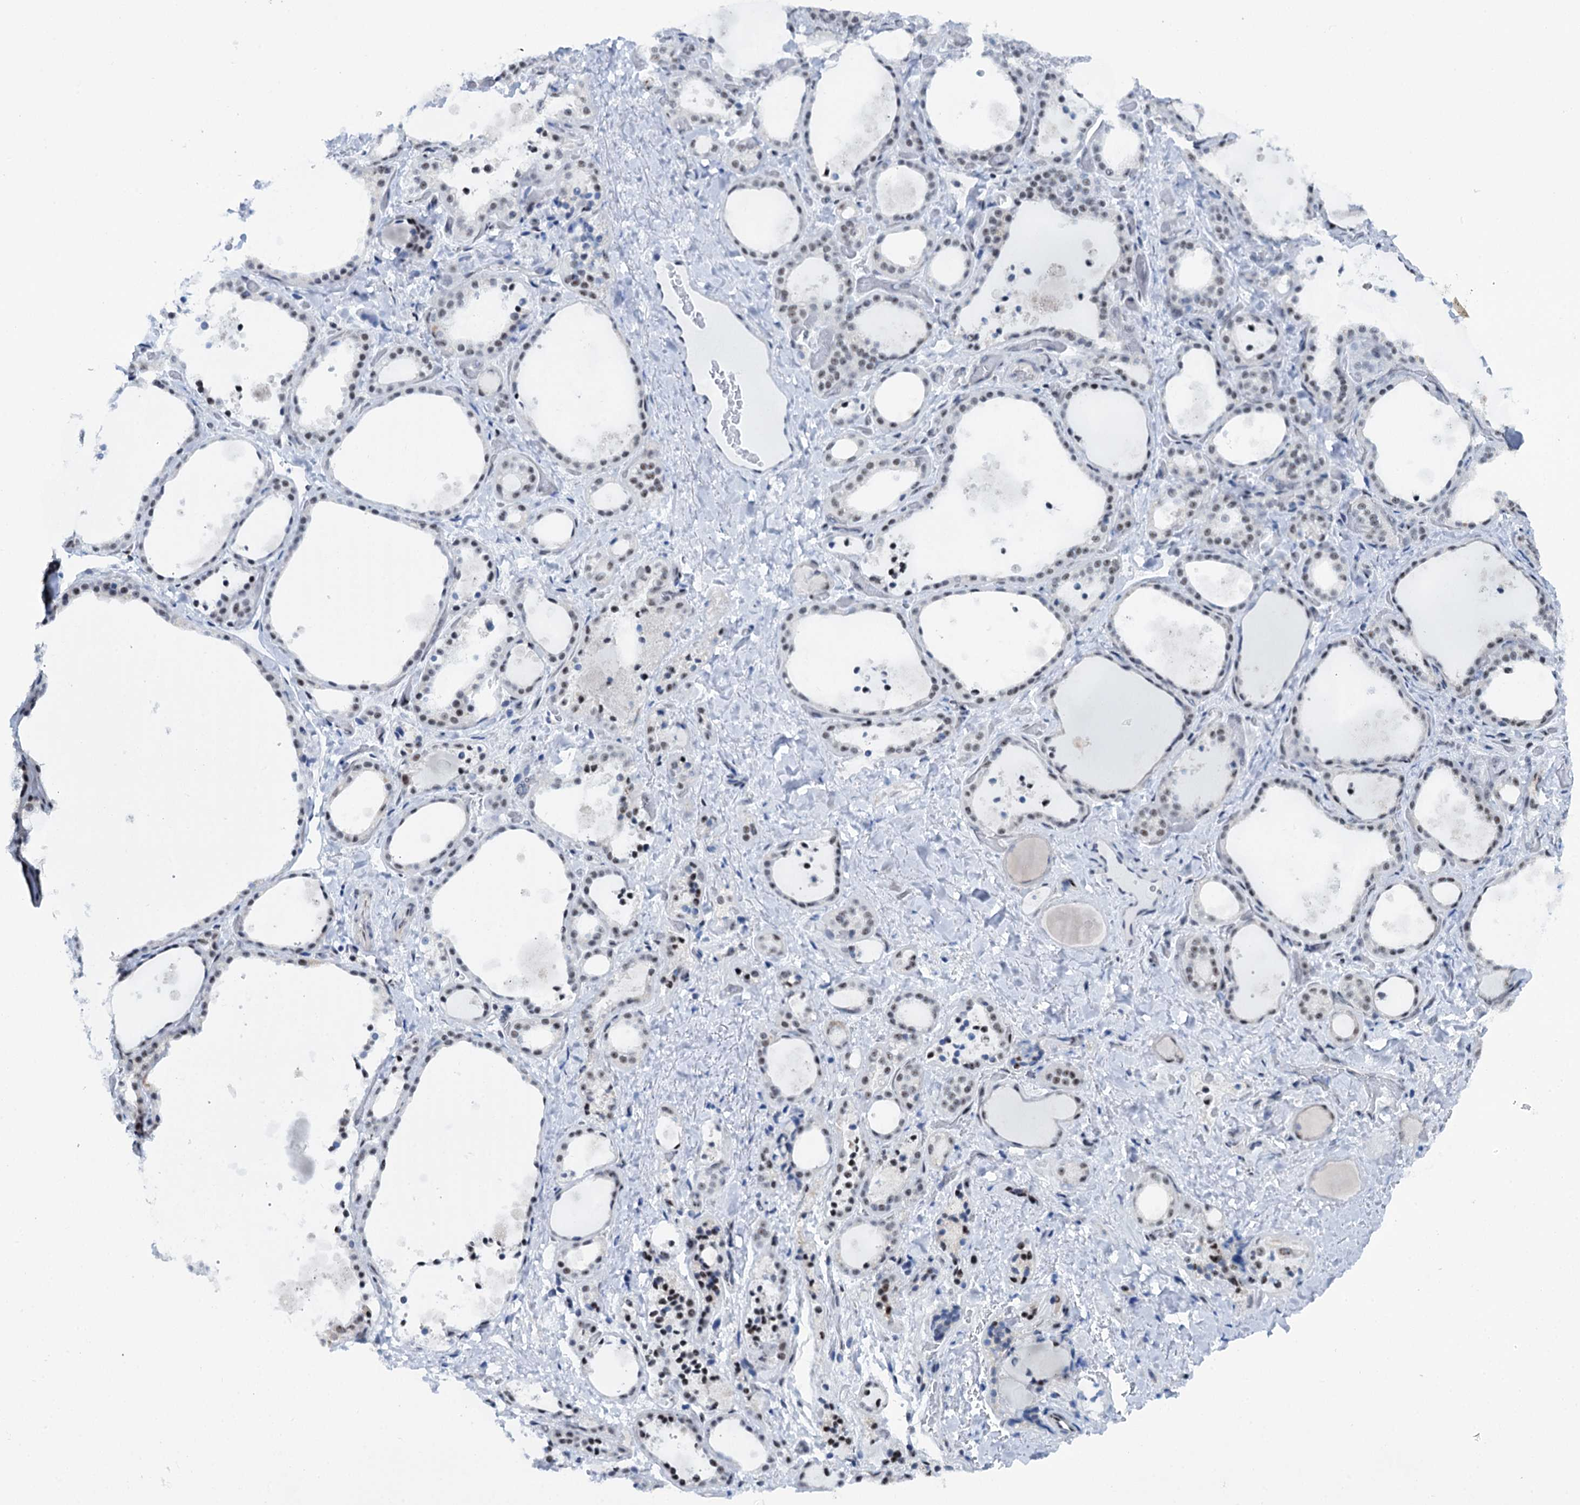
{"staining": {"intensity": "moderate", "quantity": "25%-75%", "location": "nuclear"}, "tissue": "thyroid gland", "cell_type": "Glandular cells", "image_type": "normal", "snomed": [{"axis": "morphology", "description": "Normal tissue, NOS"}, {"axis": "topography", "description": "Thyroid gland"}], "caption": "Immunohistochemistry staining of unremarkable thyroid gland, which shows medium levels of moderate nuclear expression in about 25%-75% of glandular cells indicating moderate nuclear protein staining. The staining was performed using DAB (brown) for protein detection and nuclei were counterstained in hematoxylin (blue).", "gene": "SREK1", "patient": {"sex": "female", "age": 44}}